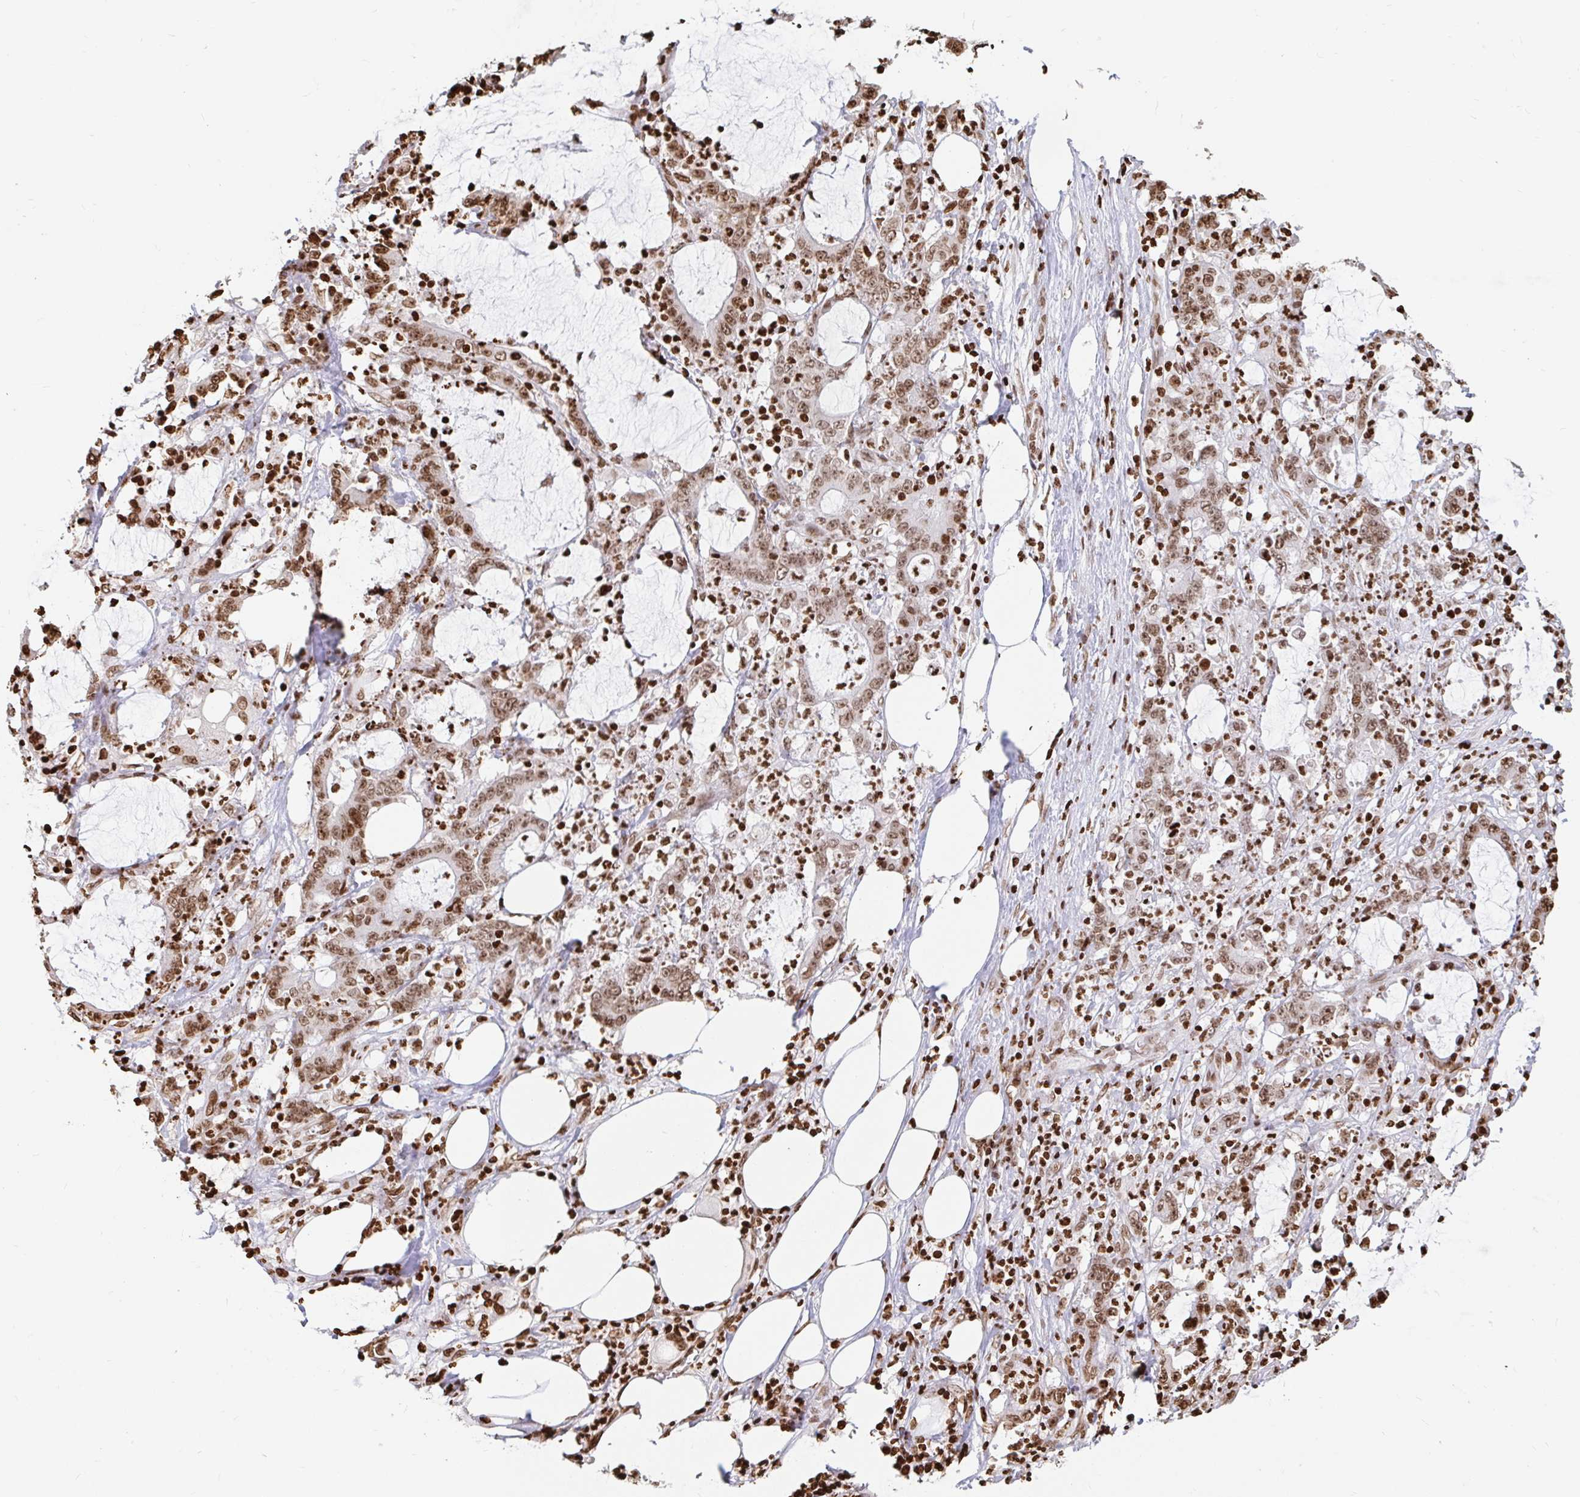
{"staining": {"intensity": "moderate", "quantity": ">75%", "location": "nuclear"}, "tissue": "stomach cancer", "cell_type": "Tumor cells", "image_type": "cancer", "snomed": [{"axis": "morphology", "description": "Adenocarcinoma, NOS"}, {"axis": "topography", "description": "Stomach, upper"}], "caption": "DAB immunohistochemical staining of stomach cancer (adenocarcinoma) displays moderate nuclear protein positivity in about >75% of tumor cells.", "gene": "H2BC5", "patient": {"sex": "male", "age": 68}}